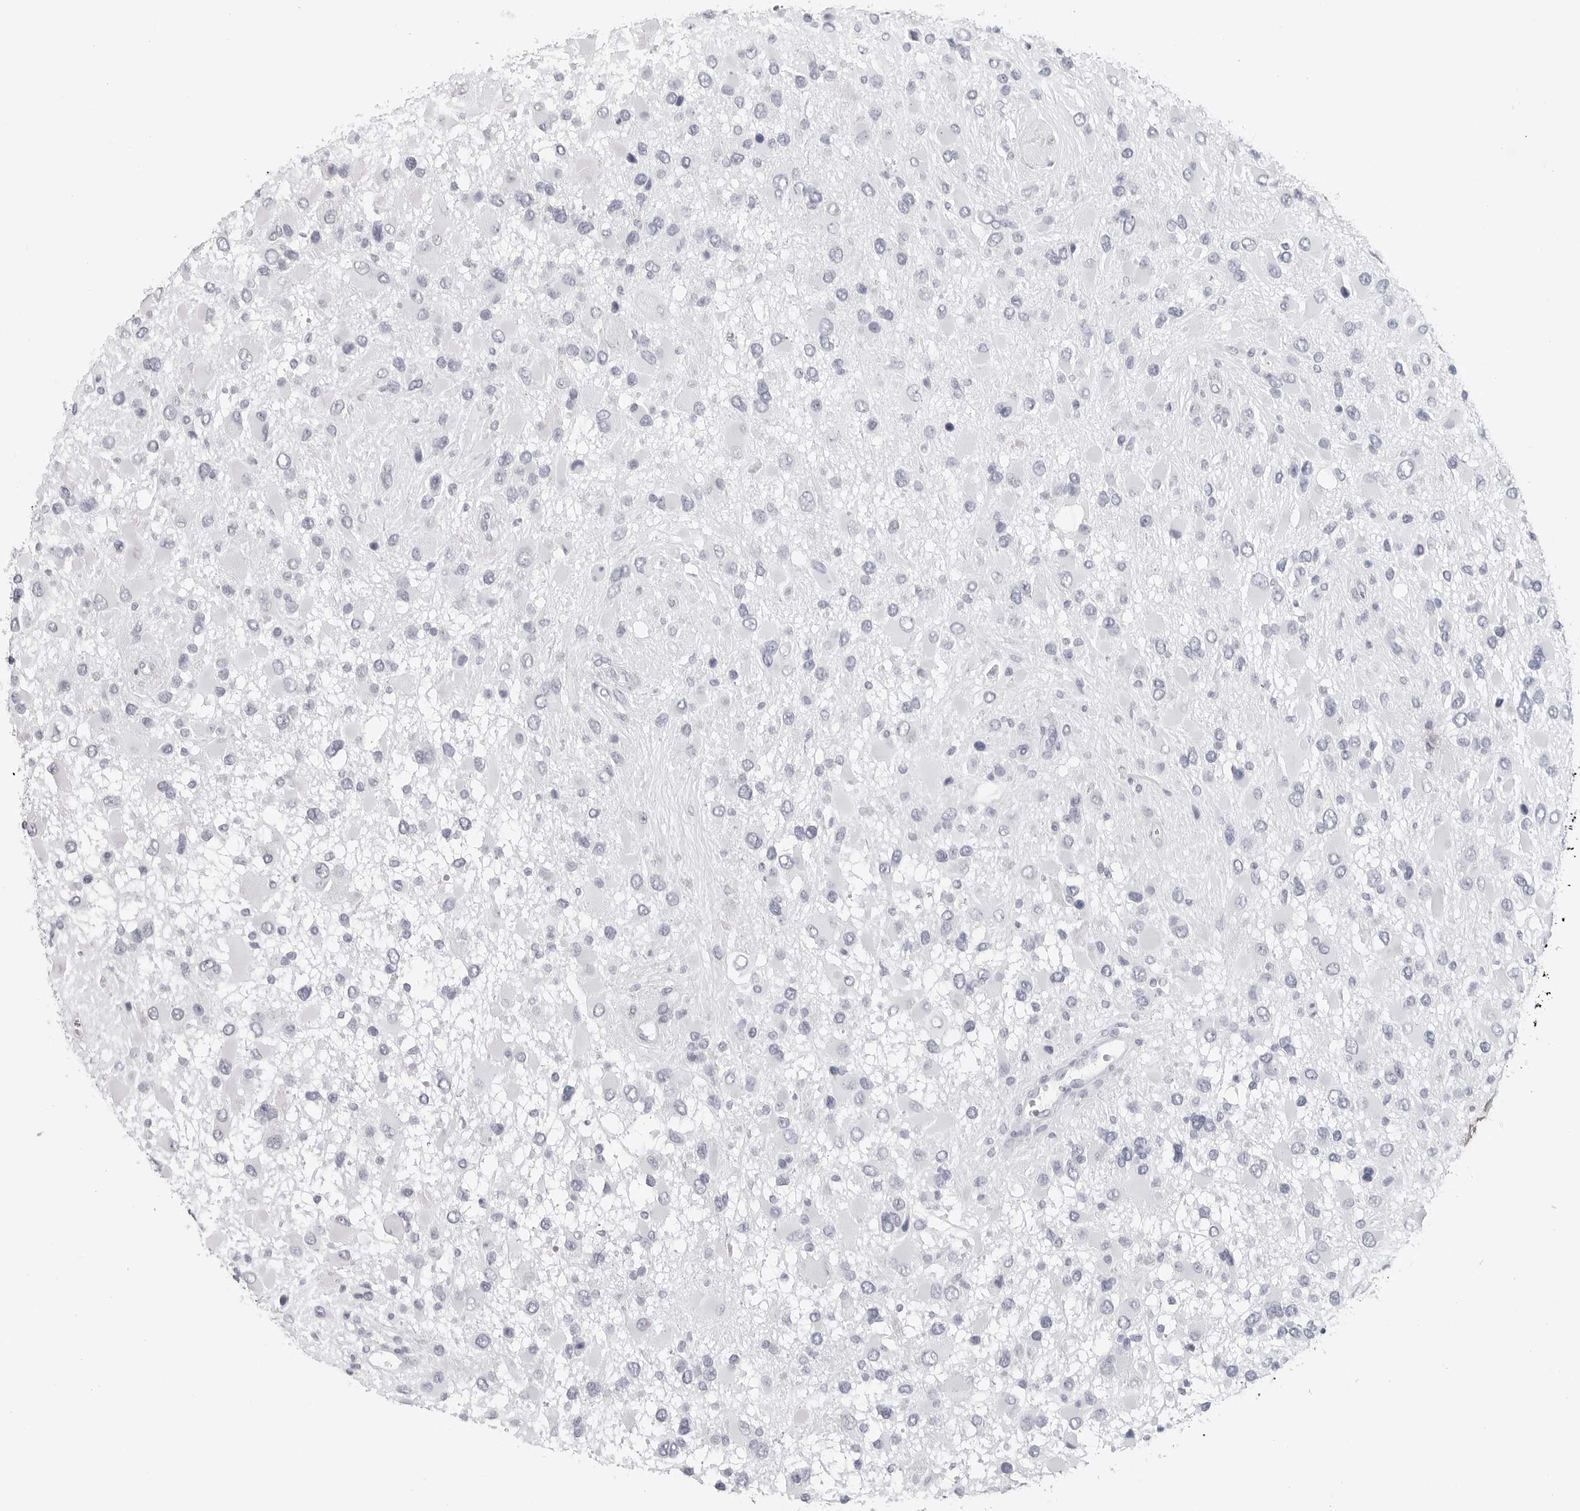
{"staining": {"intensity": "negative", "quantity": "none", "location": "none"}, "tissue": "glioma", "cell_type": "Tumor cells", "image_type": "cancer", "snomed": [{"axis": "morphology", "description": "Glioma, malignant, High grade"}, {"axis": "topography", "description": "Brain"}], "caption": "DAB immunohistochemical staining of glioma exhibits no significant expression in tumor cells.", "gene": "CSH1", "patient": {"sex": "male", "age": 53}}